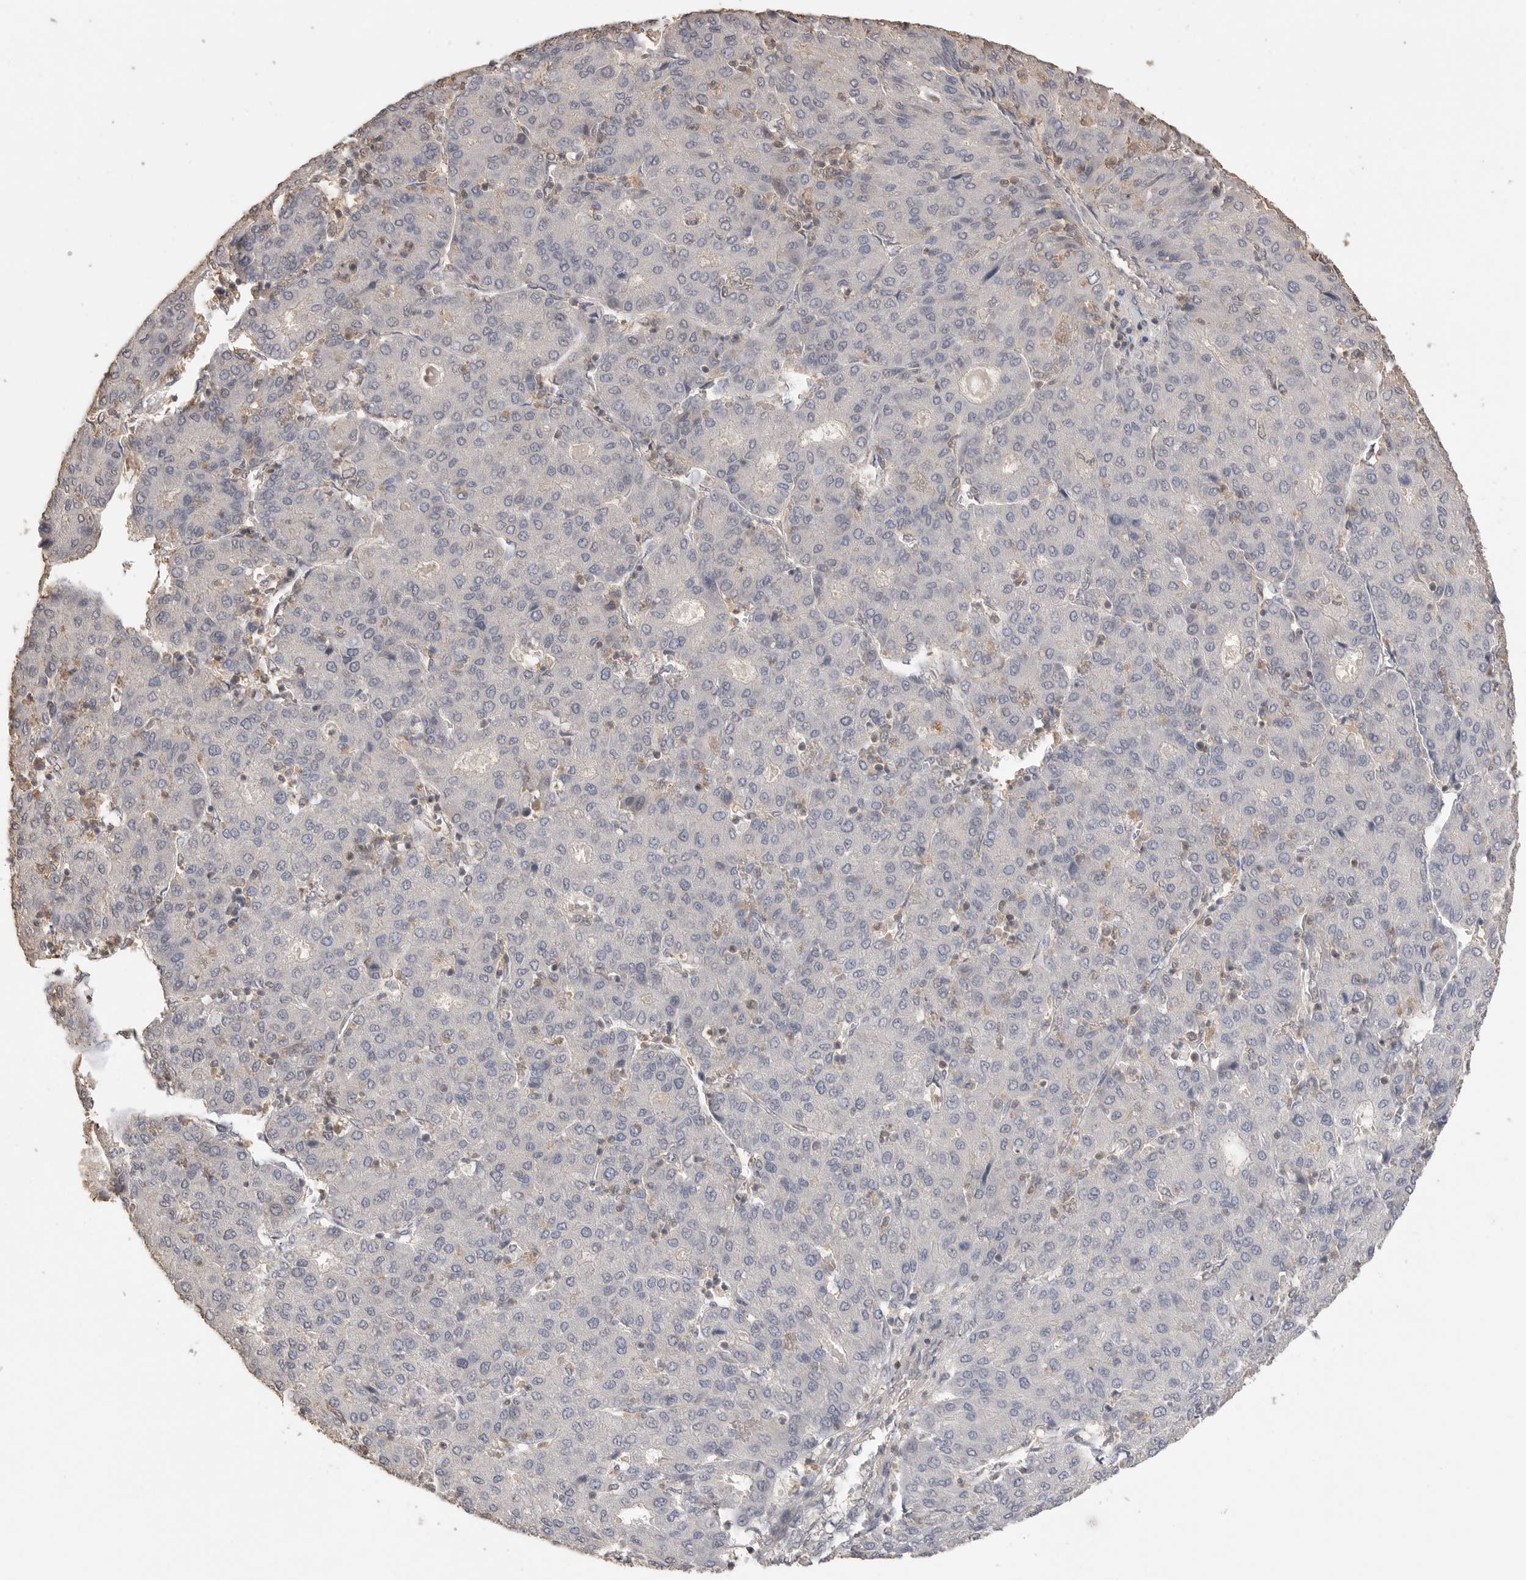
{"staining": {"intensity": "negative", "quantity": "none", "location": "none"}, "tissue": "liver cancer", "cell_type": "Tumor cells", "image_type": "cancer", "snomed": [{"axis": "morphology", "description": "Carcinoma, Hepatocellular, NOS"}, {"axis": "topography", "description": "Liver"}], "caption": "Immunohistochemical staining of human hepatocellular carcinoma (liver) demonstrates no significant staining in tumor cells.", "gene": "MAP2K1", "patient": {"sex": "male", "age": 65}}